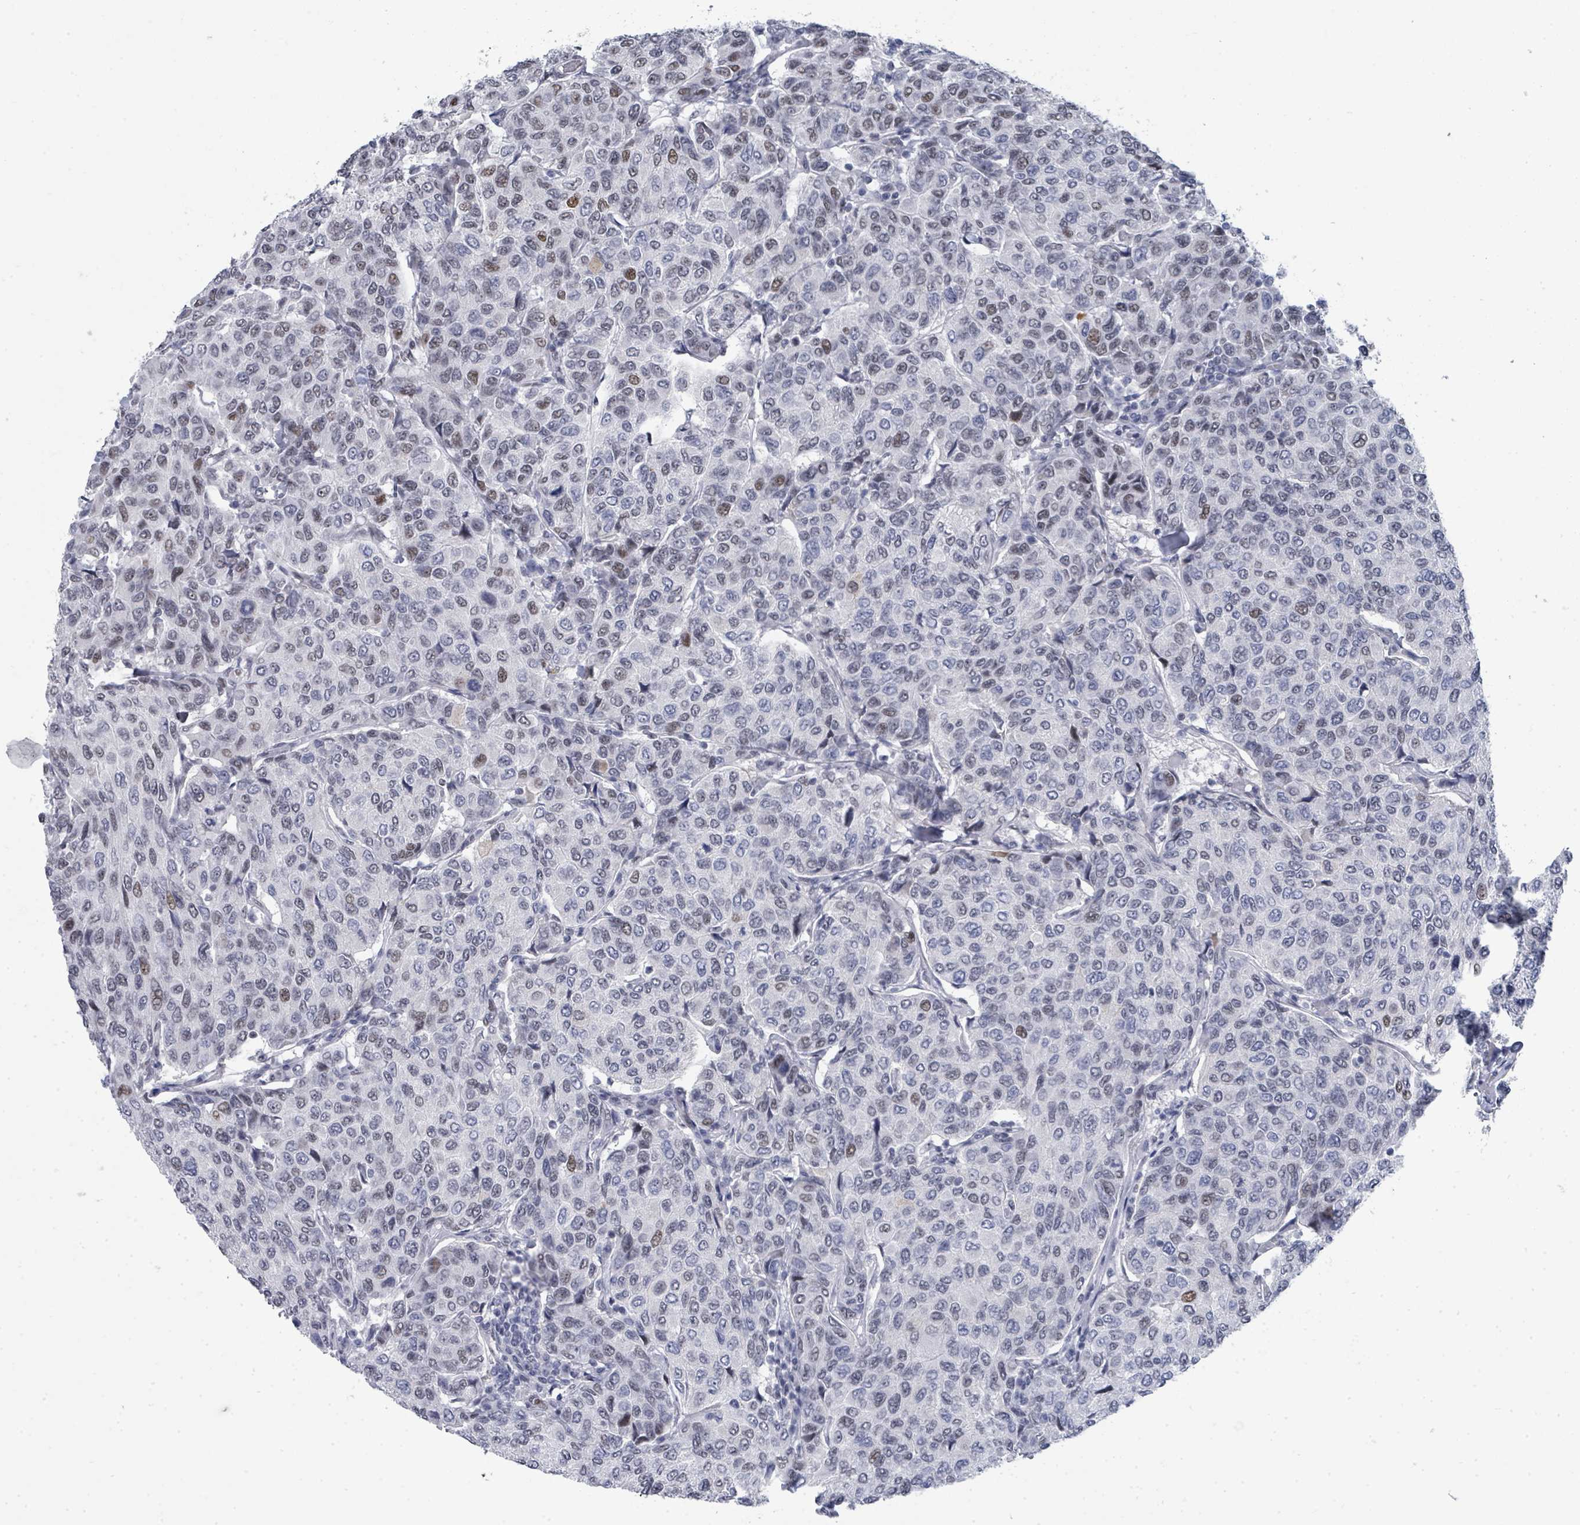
{"staining": {"intensity": "weak", "quantity": "25%-75%", "location": "nuclear"}, "tissue": "breast cancer", "cell_type": "Tumor cells", "image_type": "cancer", "snomed": [{"axis": "morphology", "description": "Duct carcinoma"}, {"axis": "topography", "description": "Breast"}], "caption": "Tumor cells demonstrate low levels of weak nuclear expression in approximately 25%-75% of cells in breast cancer.", "gene": "CT45A5", "patient": {"sex": "female", "age": 55}}